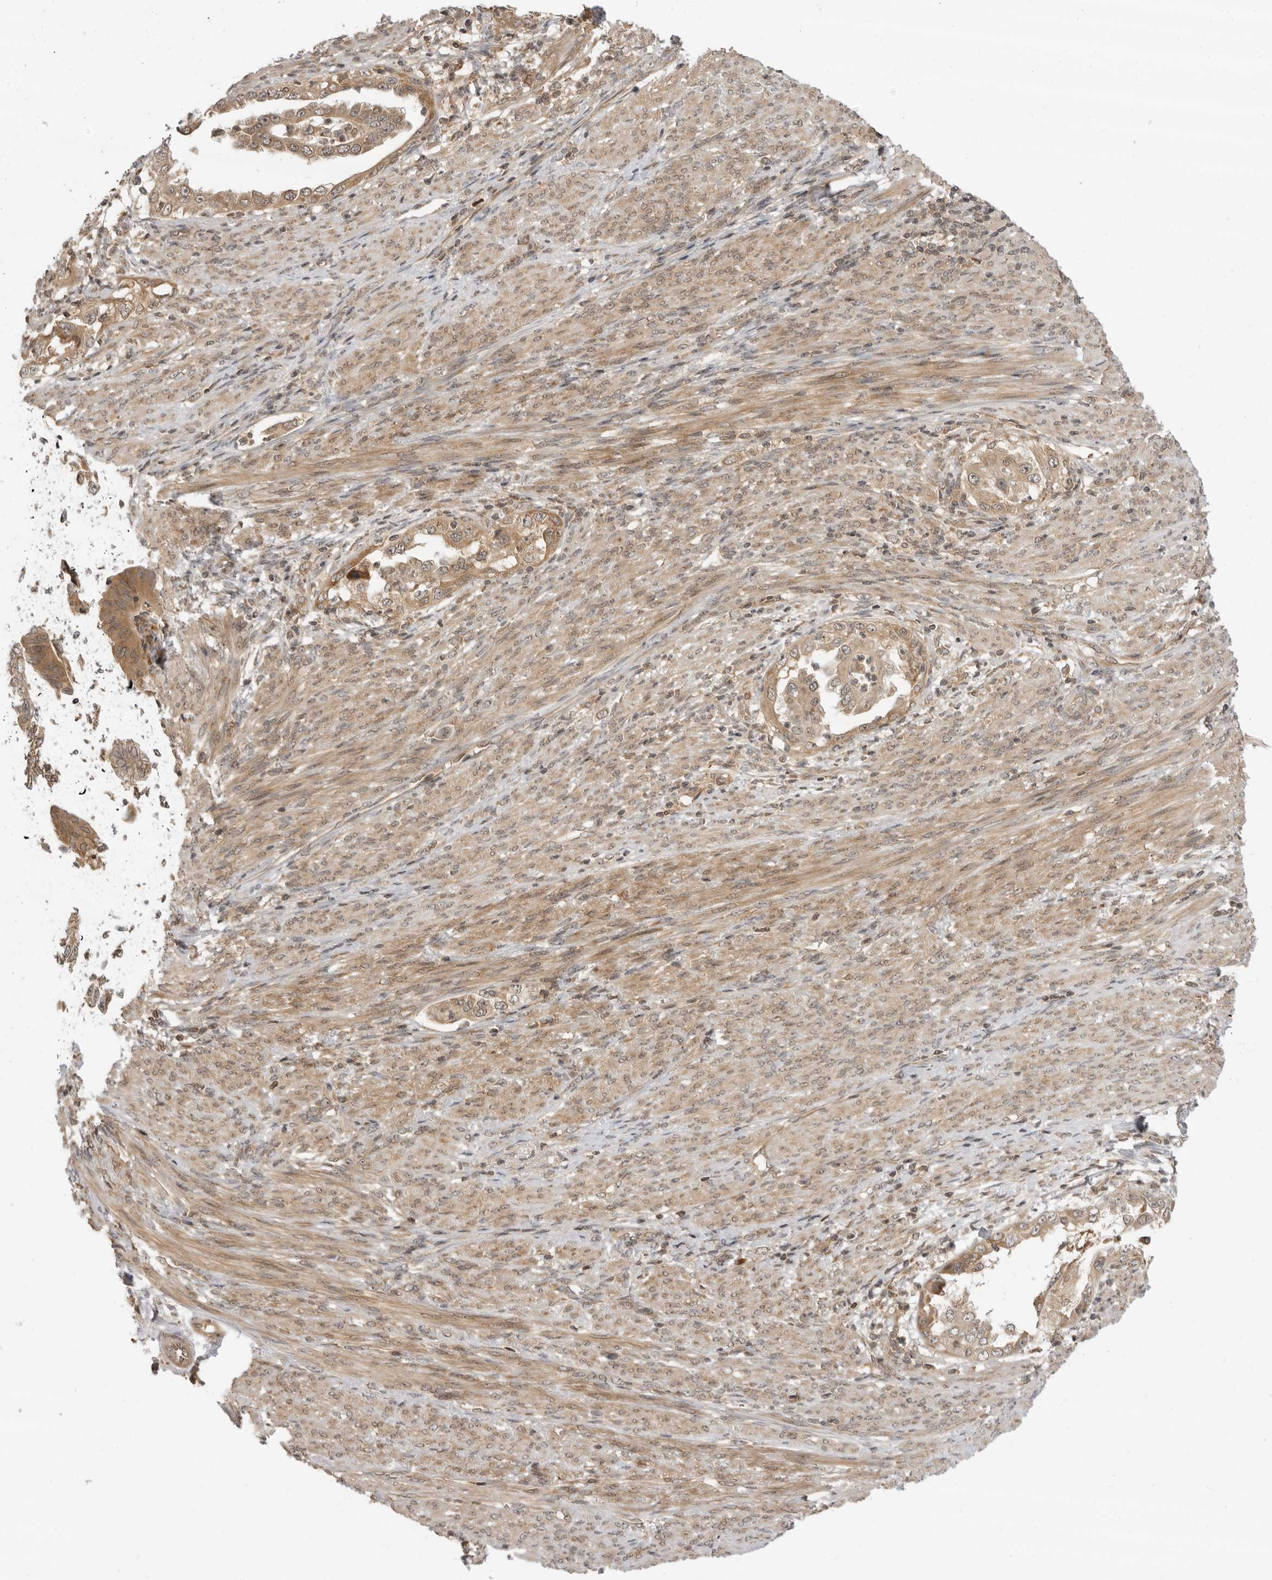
{"staining": {"intensity": "moderate", "quantity": ">75%", "location": "cytoplasmic/membranous"}, "tissue": "endometrial cancer", "cell_type": "Tumor cells", "image_type": "cancer", "snomed": [{"axis": "morphology", "description": "Adenocarcinoma, NOS"}, {"axis": "topography", "description": "Endometrium"}], "caption": "Immunohistochemical staining of endometrial adenocarcinoma exhibits moderate cytoplasmic/membranous protein expression in about >75% of tumor cells.", "gene": "PRRC2A", "patient": {"sex": "female", "age": 85}}